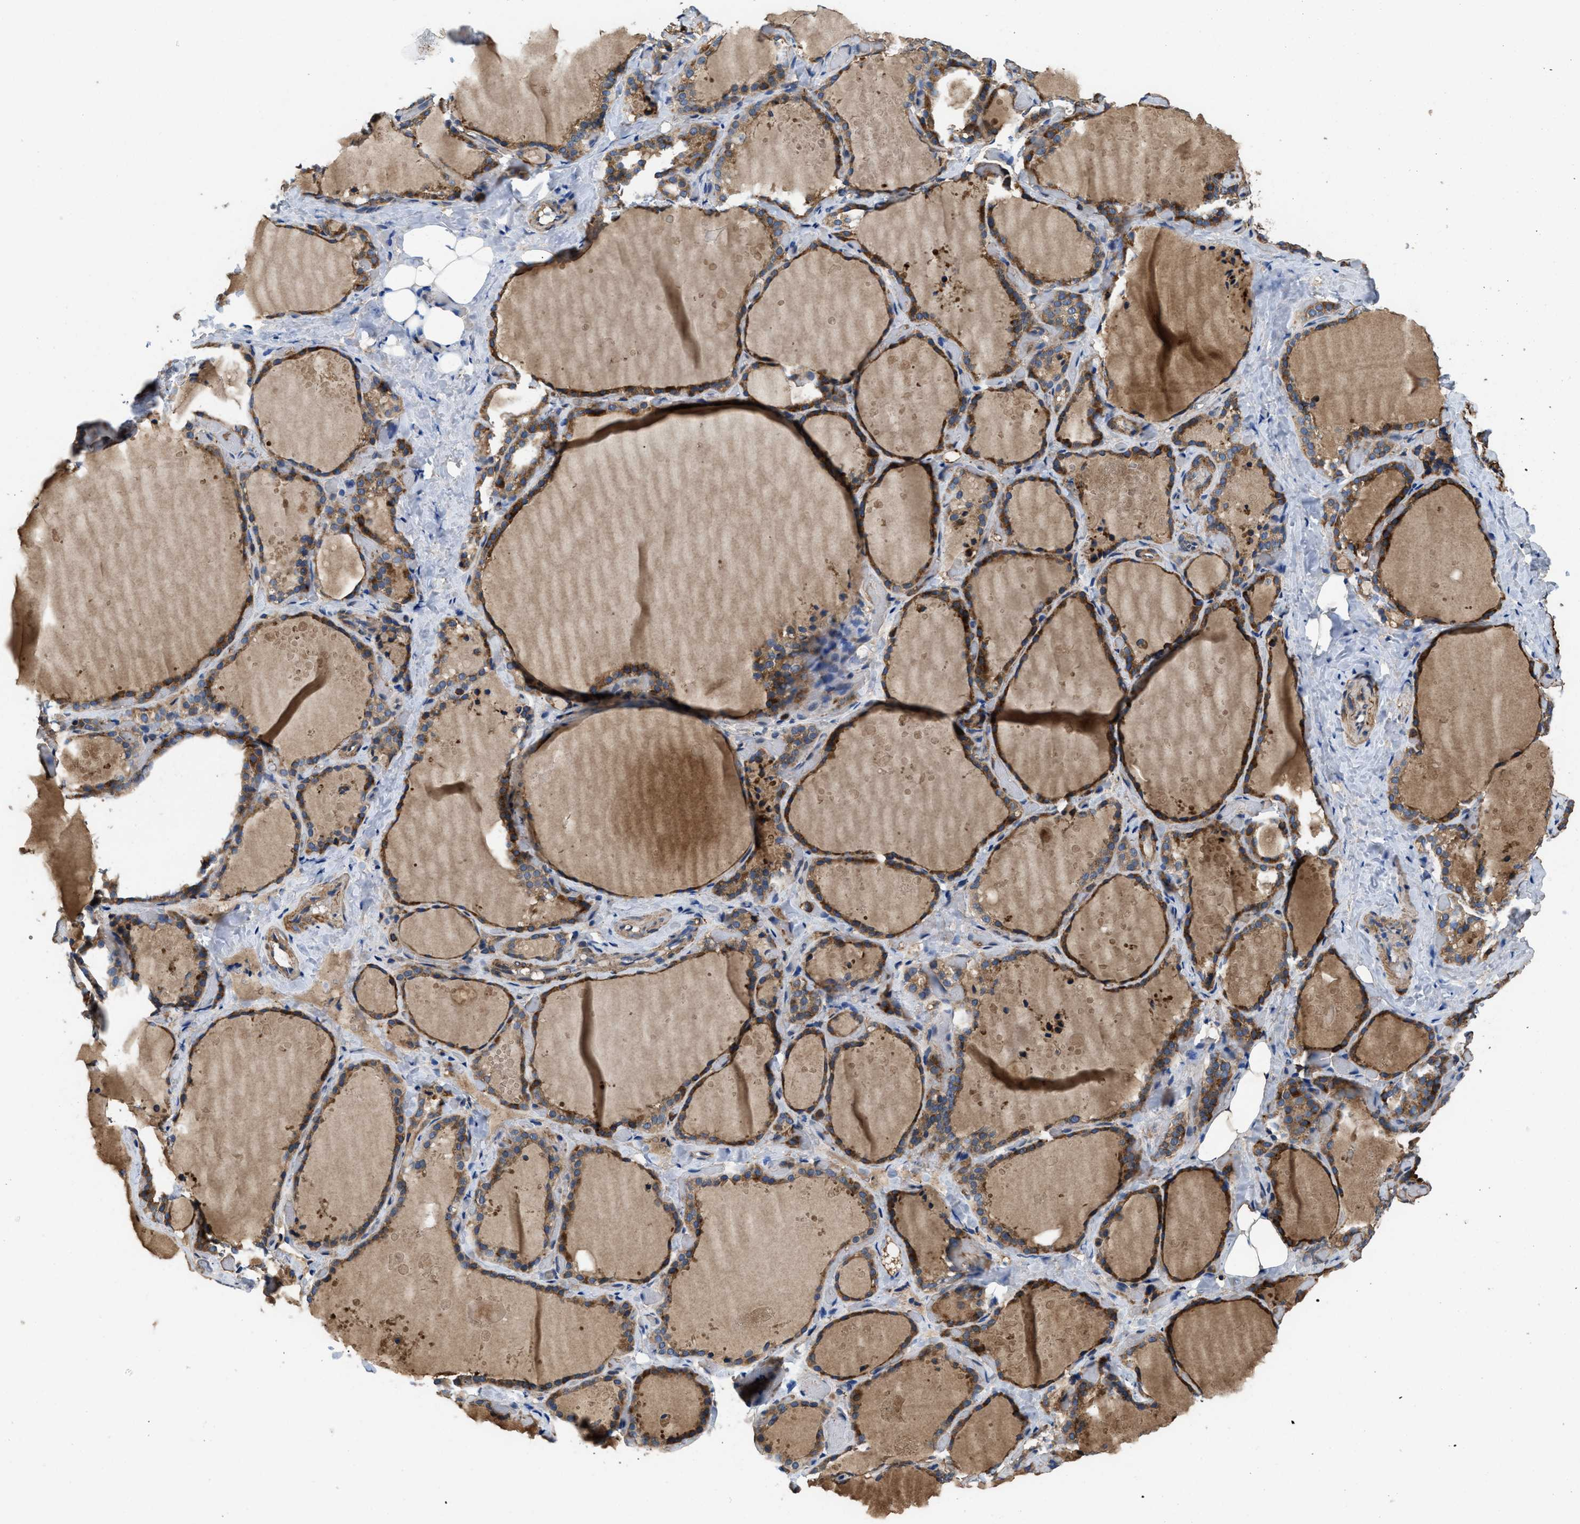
{"staining": {"intensity": "strong", "quantity": ">75%", "location": "cytoplasmic/membranous"}, "tissue": "thyroid gland", "cell_type": "Glandular cells", "image_type": "normal", "snomed": [{"axis": "morphology", "description": "Normal tissue, NOS"}, {"axis": "topography", "description": "Thyroid gland"}], "caption": "This is a photomicrograph of IHC staining of normal thyroid gland, which shows strong positivity in the cytoplasmic/membranous of glandular cells.", "gene": "LINGO2", "patient": {"sex": "female", "age": 44}}